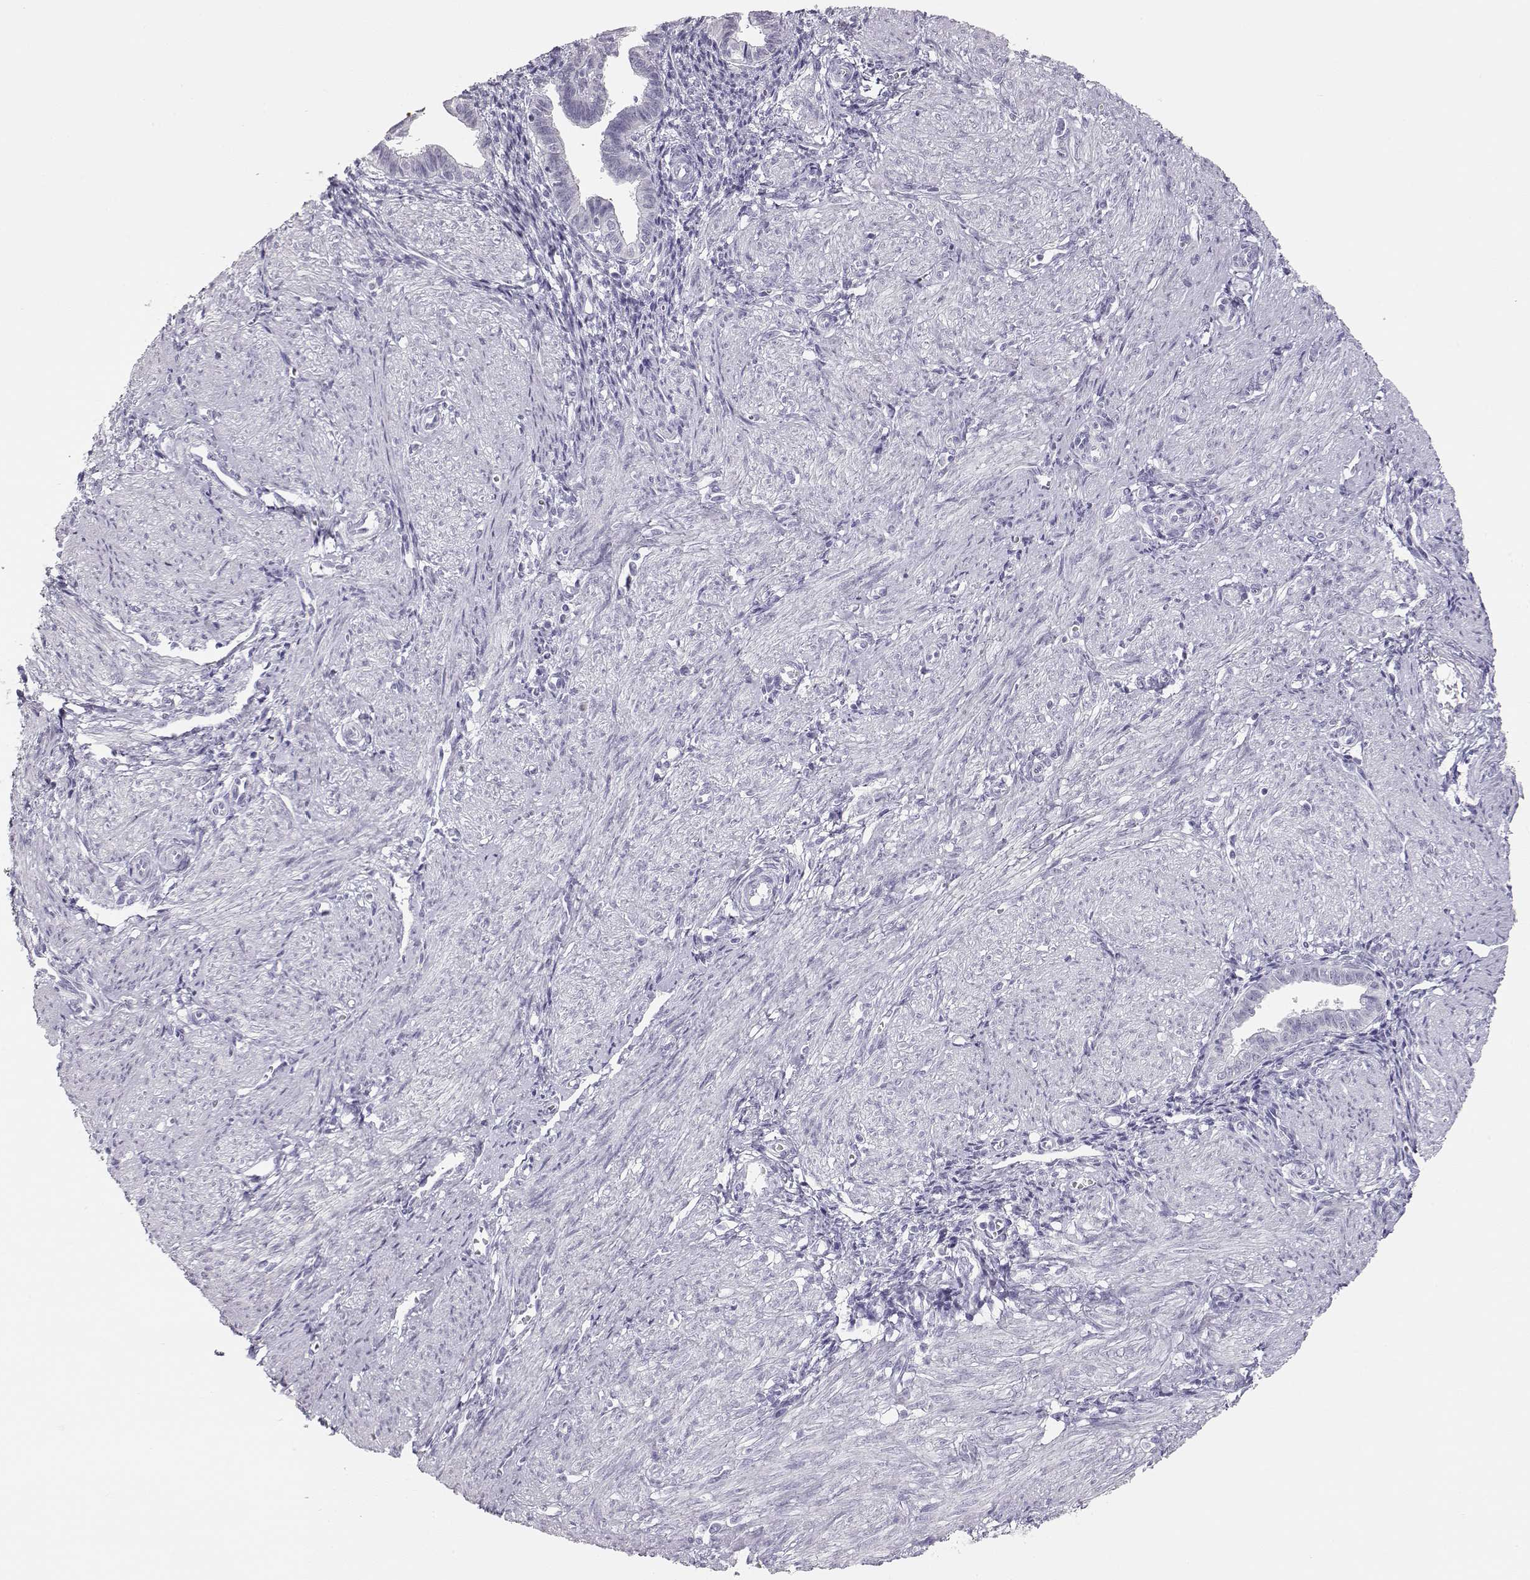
{"staining": {"intensity": "negative", "quantity": "none", "location": "none"}, "tissue": "endometrium", "cell_type": "Cells in endometrial stroma", "image_type": "normal", "snomed": [{"axis": "morphology", "description": "Normal tissue, NOS"}, {"axis": "topography", "description": "Endometrium"}], "caption": "This is a histopathology image of immunohistochemistry staining of normal endometrium, which shows no positivity in cells in endometrial stroma.", "gene": "TKTL1", "patient": {"sex": "female", "age": 37}}